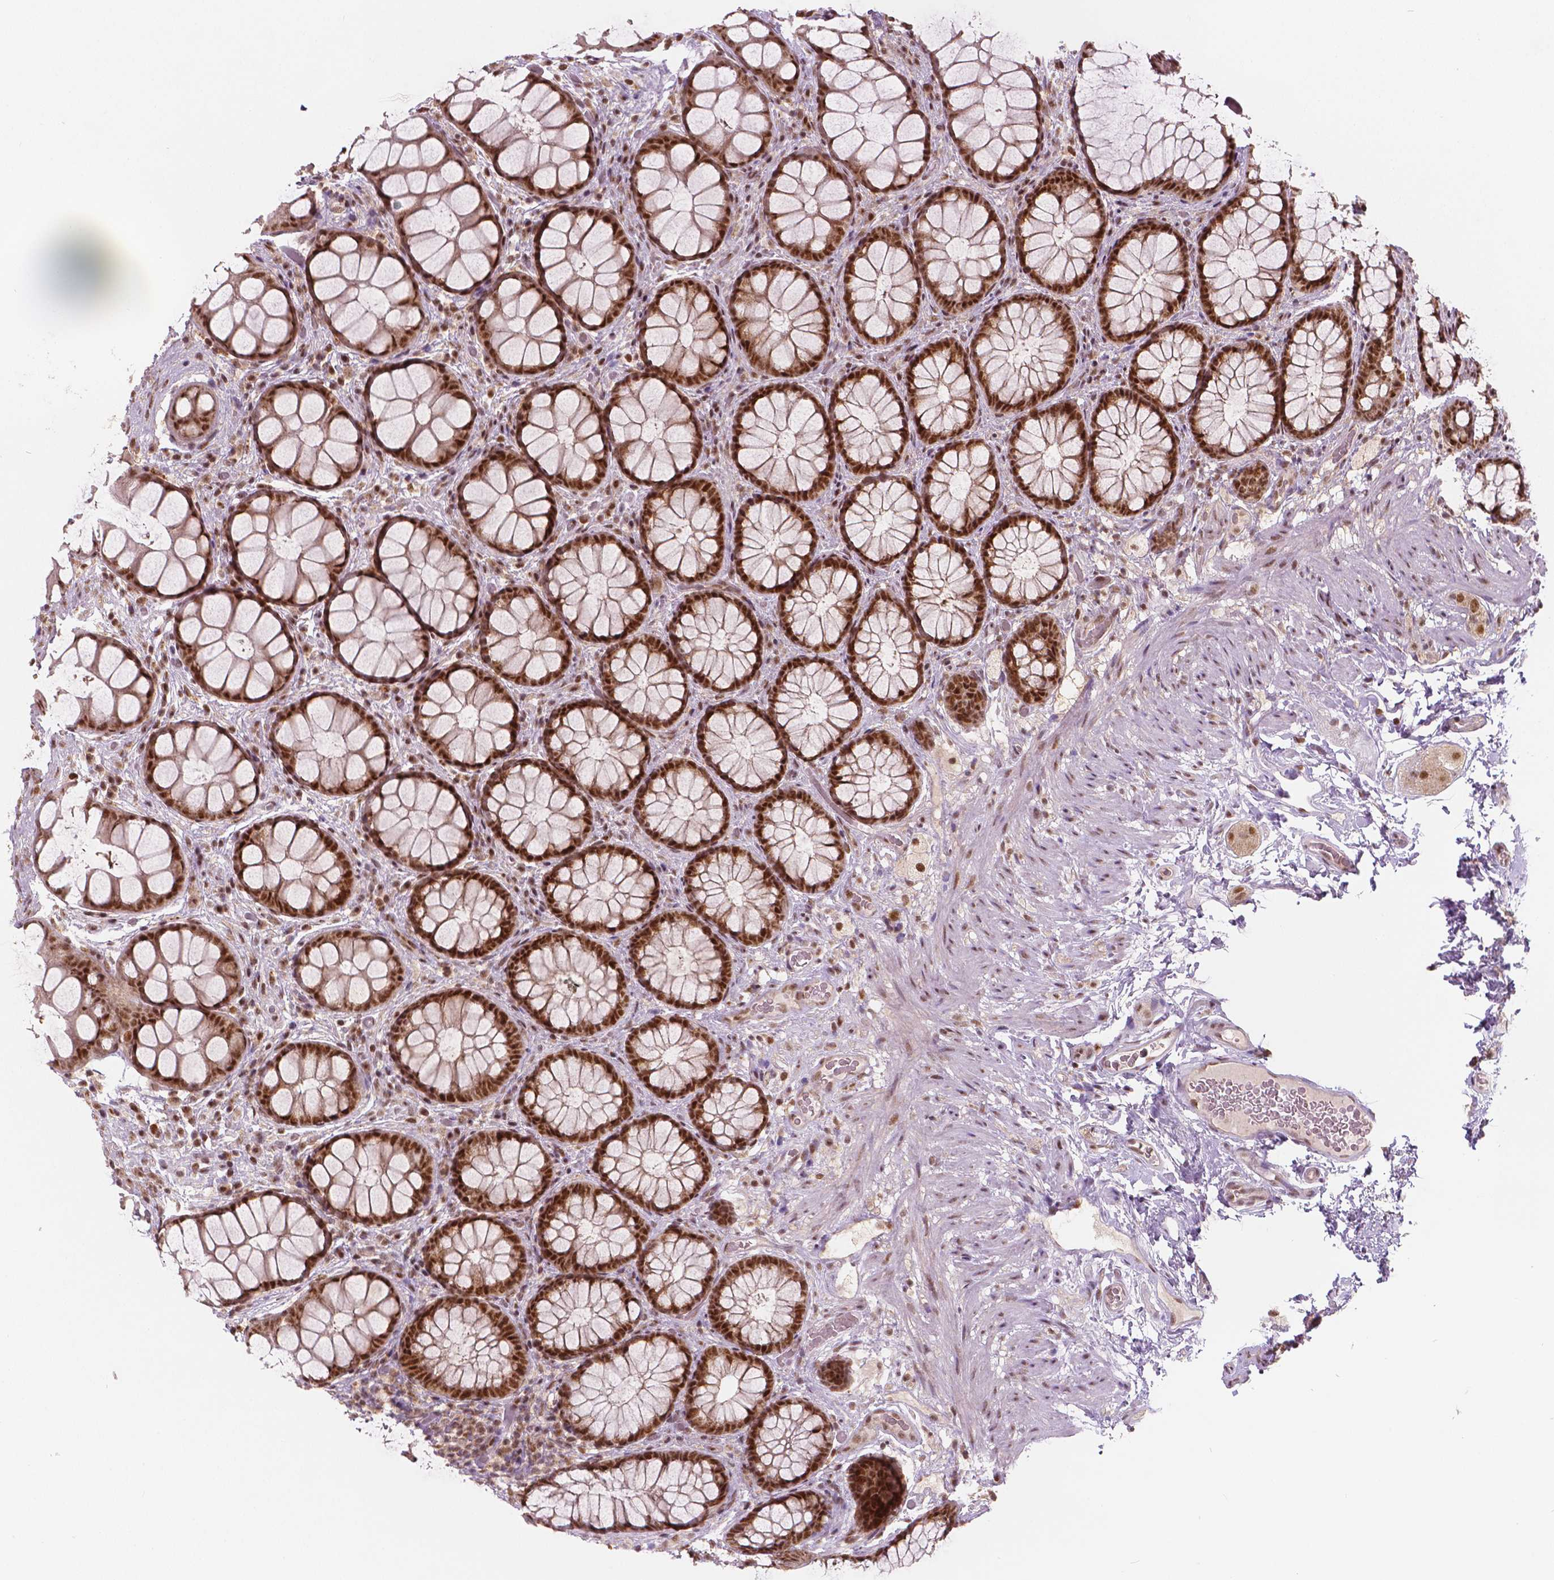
{"staining": {"intensity": "strong", "quantity": ">75%", "location": "nuclear"}, "tissue": "rectum", "cell_type": "Glandular cells", "image_type": "normal", "snomed": [{"axis": "morphology", "description": "Normal tissue, NOS"}, {"axis": "topography", "description": "Rectum"}], "caption": "Immunohistochemical staining of unremarkable rectum demonstrates >75% levels of strong nuclear protein positivity in about >75% of glandular cells.", "gene": "NSD2", "patient": {"sex": "female", "age": 62}}